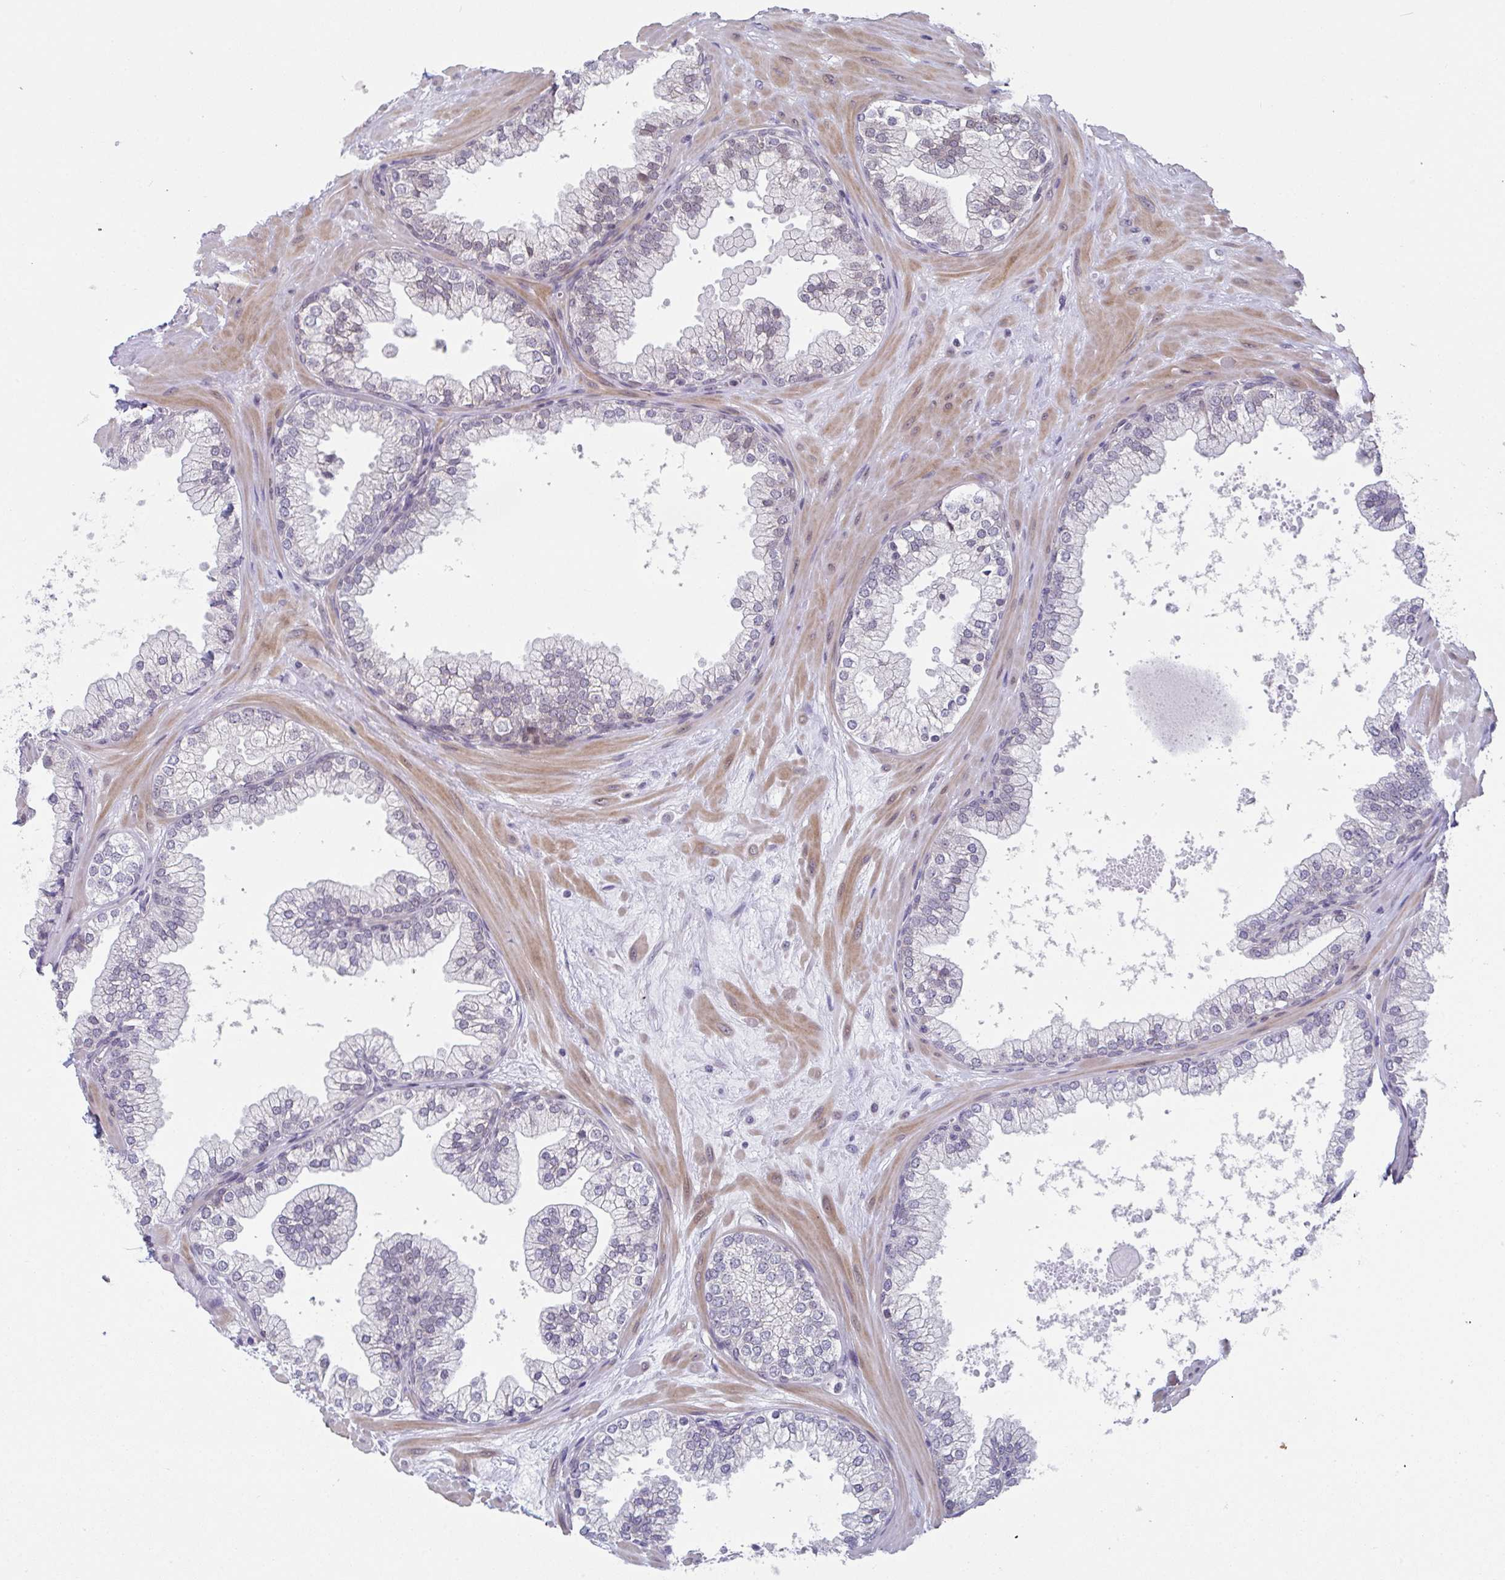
{"staining": {"intensity": "moderate", "quantity": "<25%", "location": "nuclear"}, "tissue": "prostate", "cell_type": "Glandular cells", "image_type": "normal", "snomed": [{"axis": "morphology", "description": "Normal tissue, NOS"}, {"axis": "topography", "description": "Prostate"}, {"axis": "topography", "description": "Peripheral nerve tissue"}], "caption": "Glandular cells exhibit low levels of moderate nuclear staining in about <25% of cells in unremarkable human prostate.", "gene": "RBM18", "patient": {"sex": "male", "age": 61}}